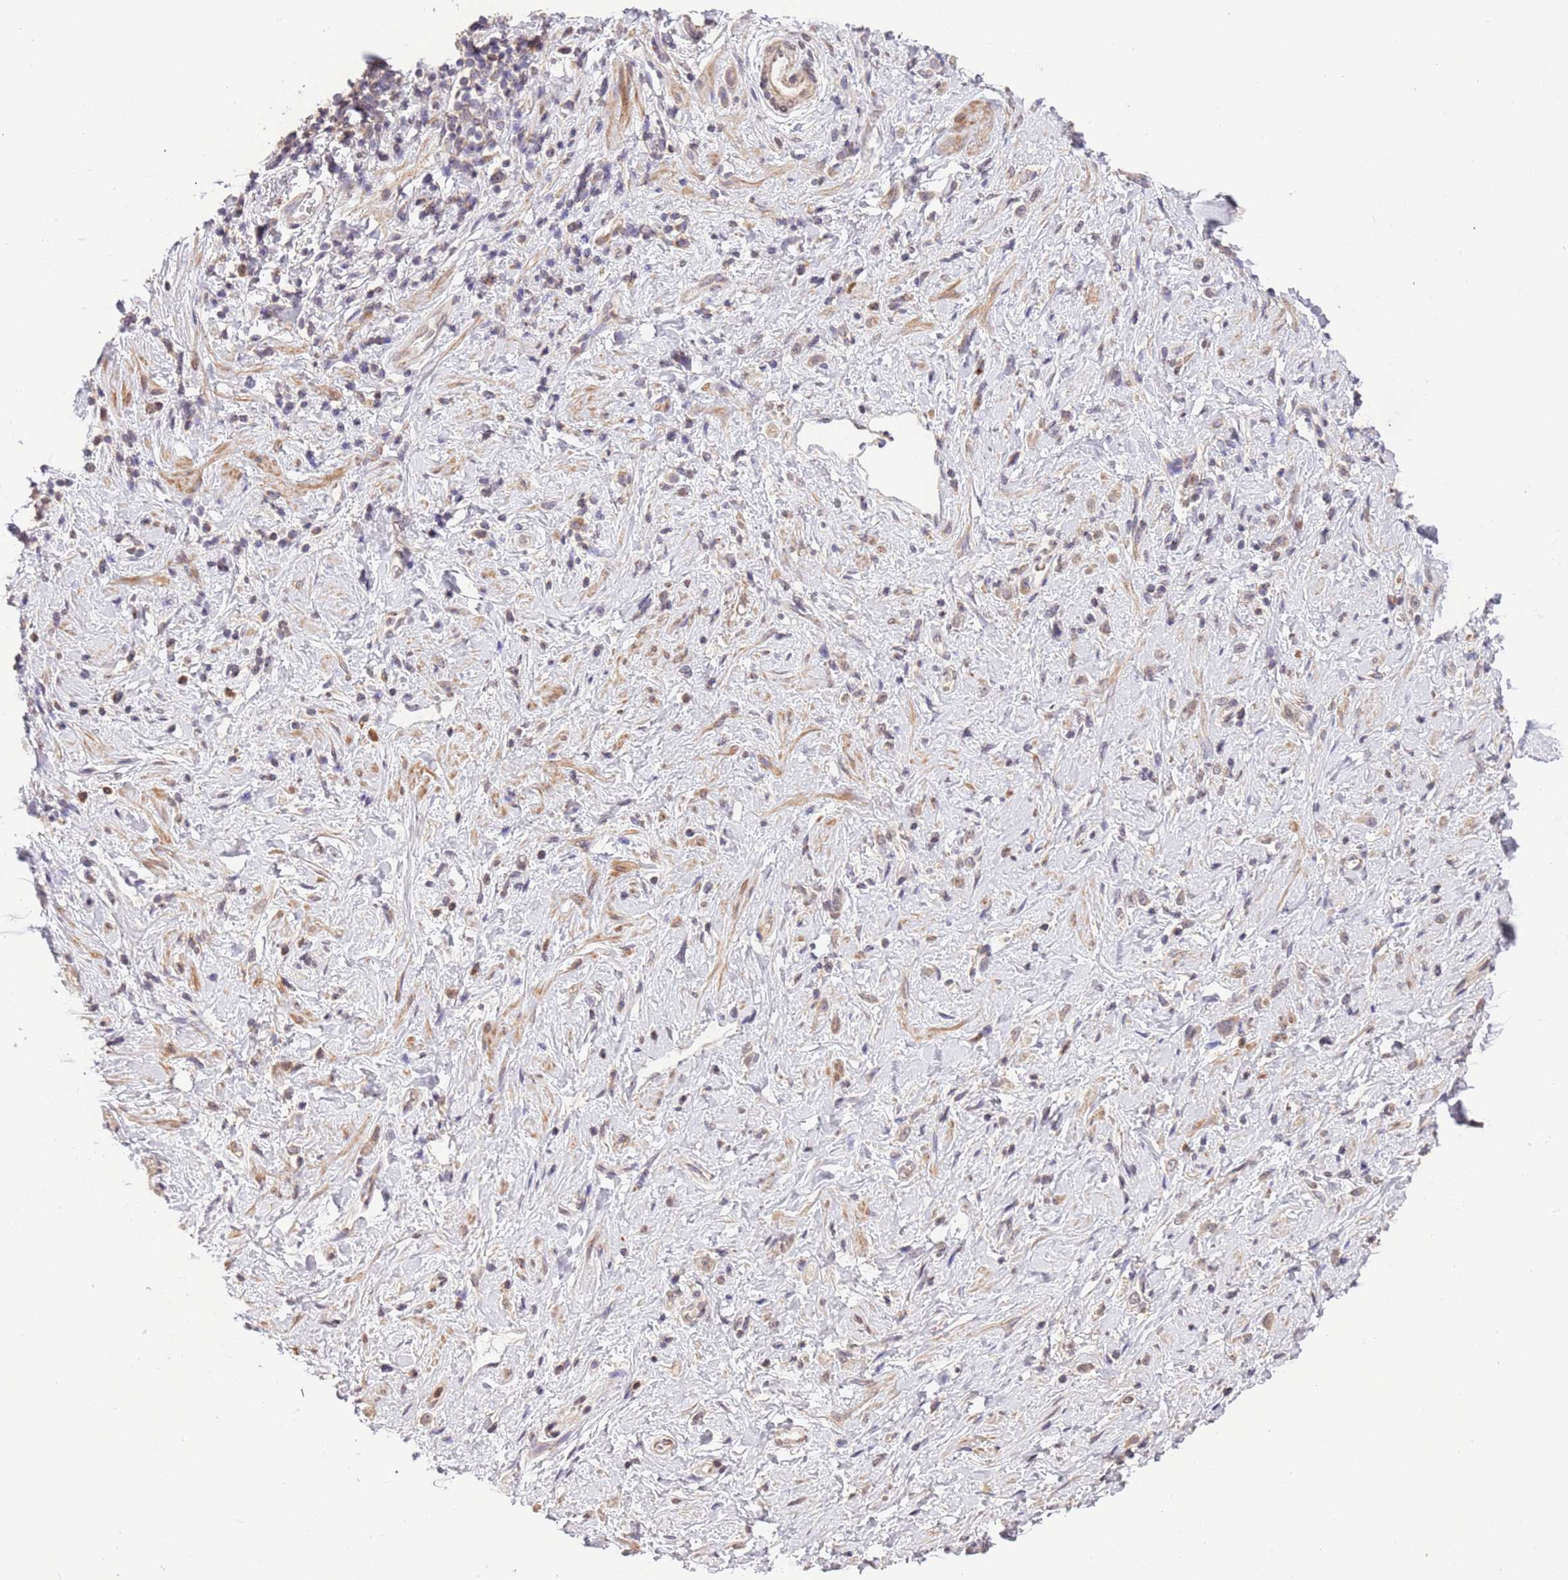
{"staining": {"intensity": "negative", "quantity": "none", "location": "none"}, "tissue": "stomach cancer", "cell_type": "Tumor cells", "image_type": "cancer", "snomed": [{"axis": "morphology", "description": "Adenocarcinoma, NOS"}, {"axis": "topography", "description": "Stomach"}], "caption": "High magnification brightfield microscopy of stomach cancer (adenocarcinoma) stained with DAB (brown) and counterstained with hematoxylin (blue): tumor cells show no significant positivity.", "gene": "SLC16A4", "patient": {"sex": "female", "age": 60}}